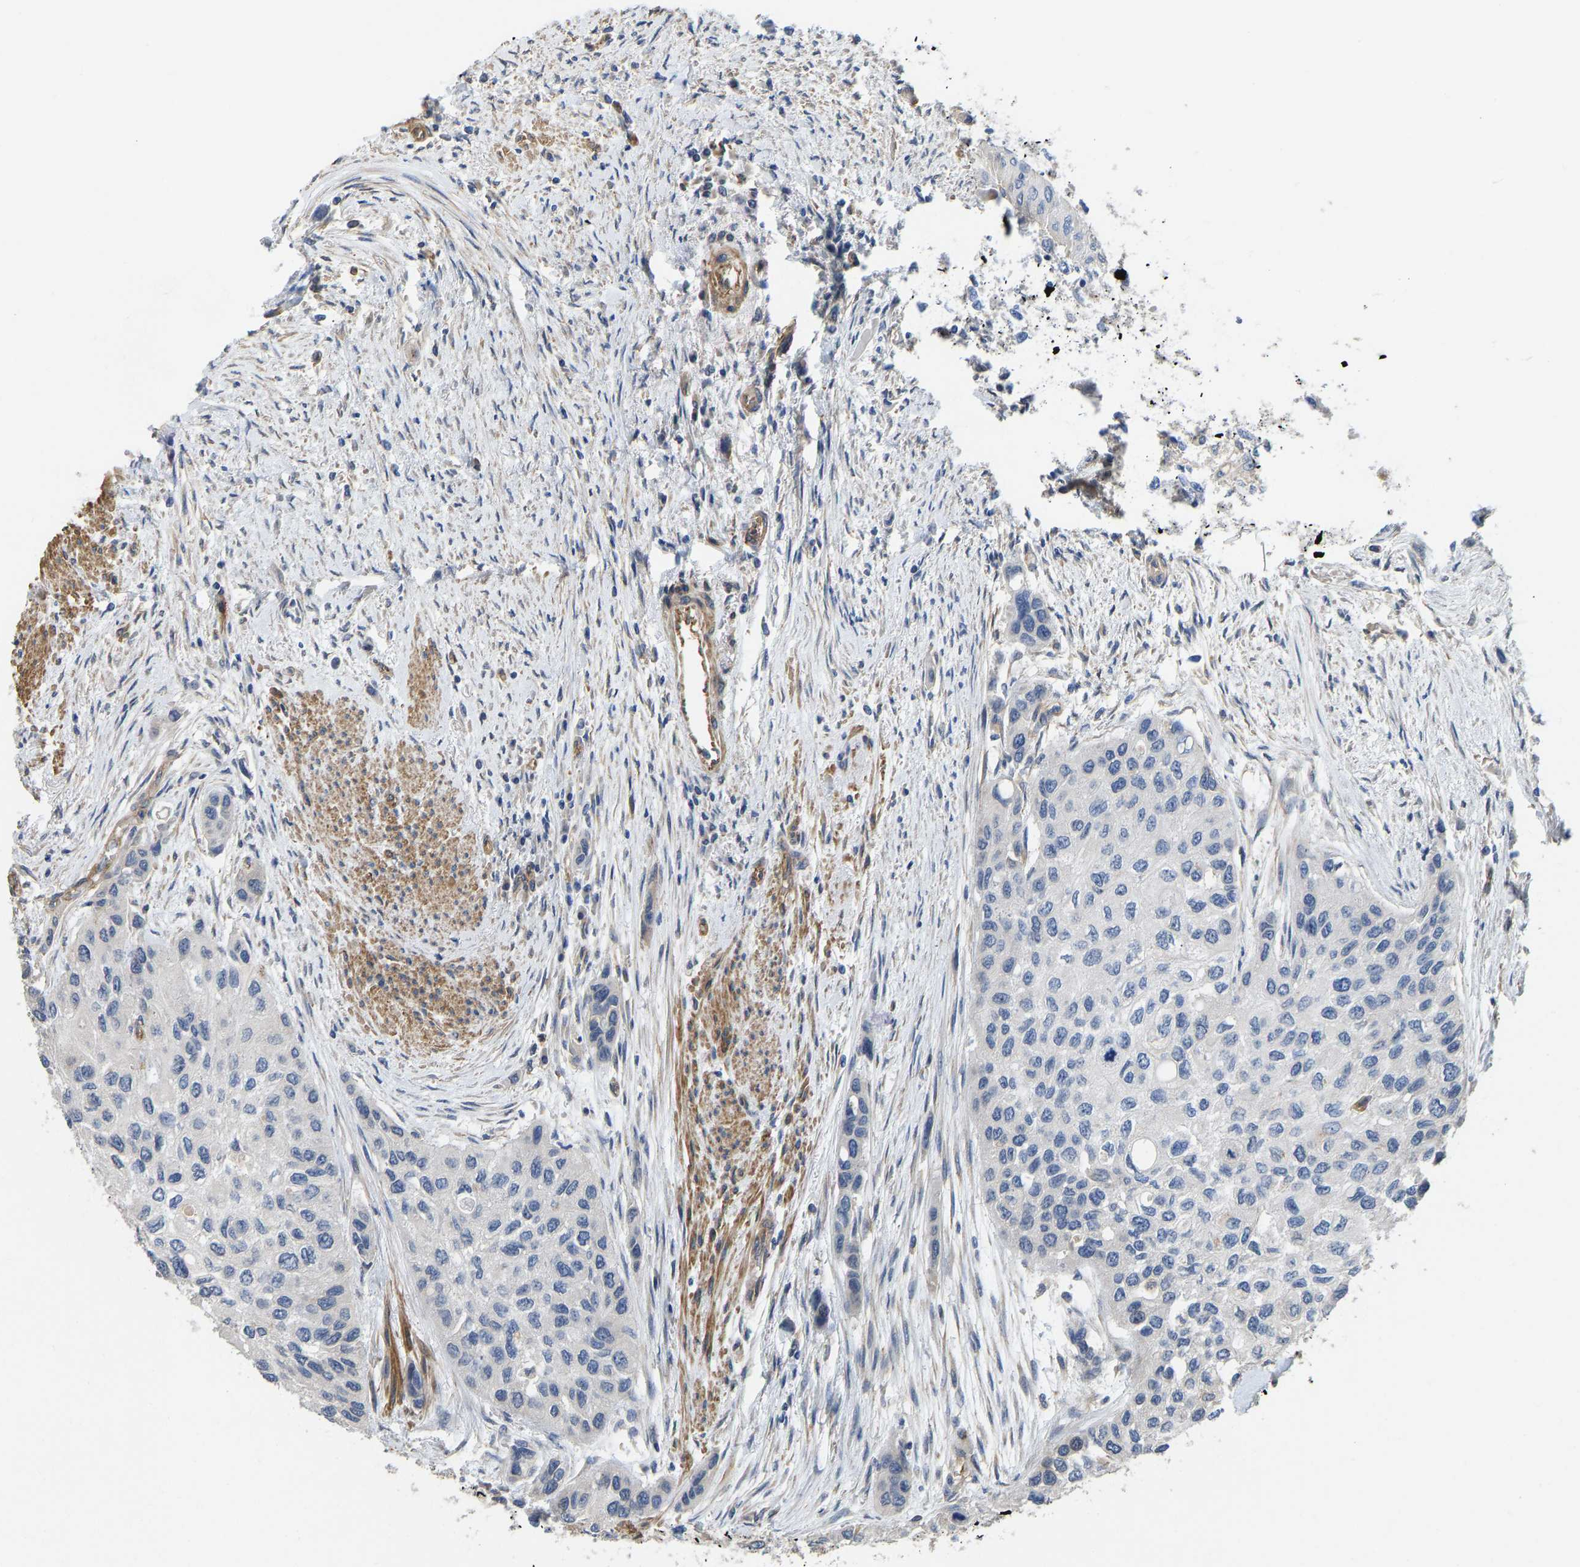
{"staining": {"intensity": "negative", "quantity": "none", "location": "none"}, "tissue": "urothelial cancer", "cell_type": "Tumor cells", "image_type": "cancer", "snomed": [{"axis": "morphology", "description": "Urothelial carcinoma, High grade"}, {"axis": "topography", "description": "Urinary bladder"}], "caption": "Immunohistochemistry histopathology image of neoplastic tissue: human urothelial carcinoma (high-grade) stained with DAB (3,3'-diaminobenzidine) reveals no significant protein expression in tumor cells.", "gene": "ELMO2", "patient": {"sex": "female", "age": 56}}